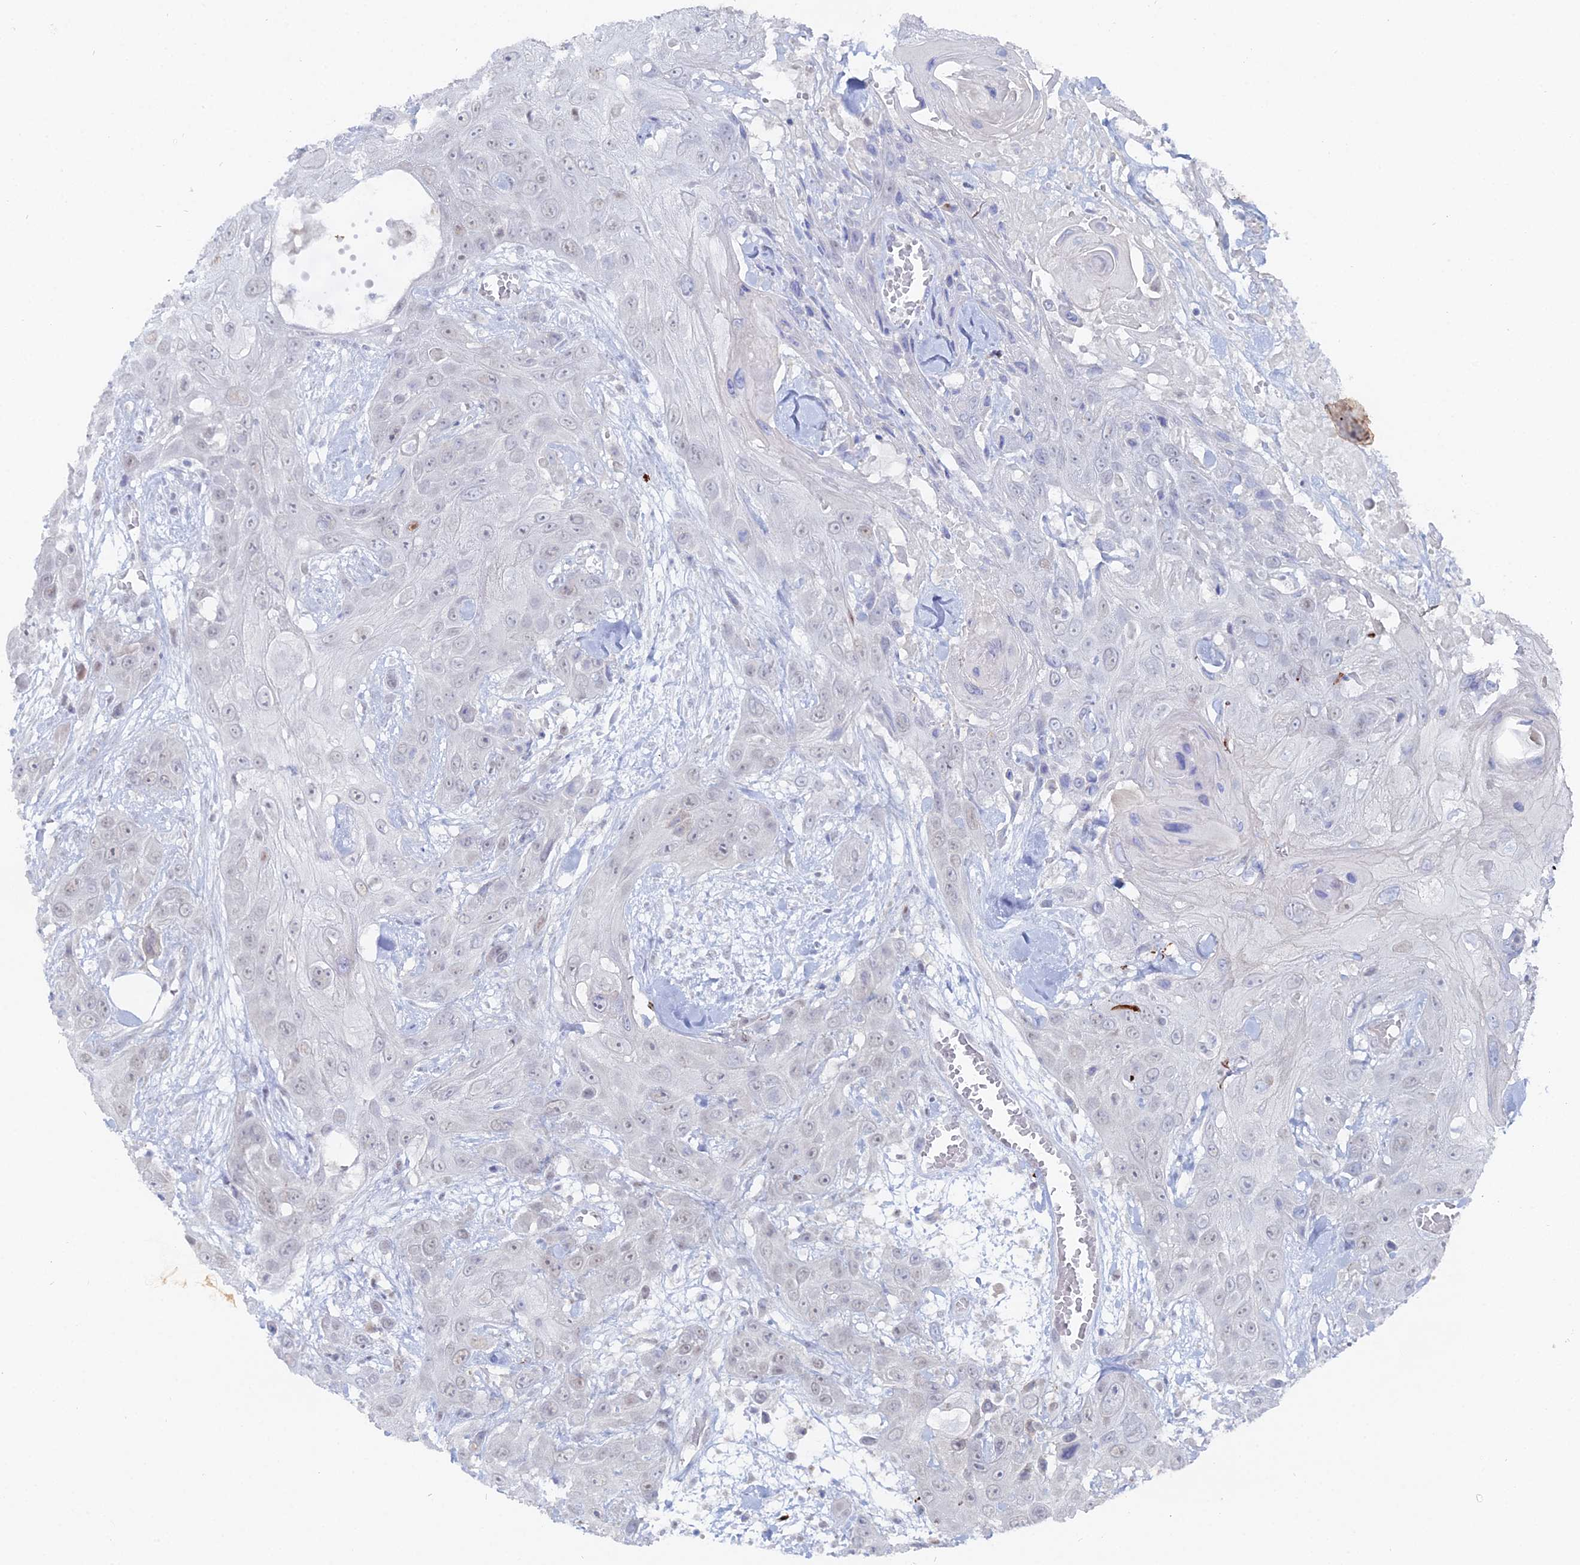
{"staining": {"intensity": "negative", "quantity": "none", "location": "none"}, "tissue": "head and neck cancer", "cell_type": "Tumor cells", "image_type": "cancer", "snomed": [{"axis": "morphology", "description": "Squamous cell carcinoma, NOS"}, {"axis": "topography", "description": "Head-Neck"}], "caption": "A high-resolution image shows immunohistochemistry staining of squamous cell carcinoma (head and neck), which displays no significant positivity in tumor cells. Nuclei are stained in blue.", "gene": "THAP4", "patient": {"sex": "male", "age": 81}}